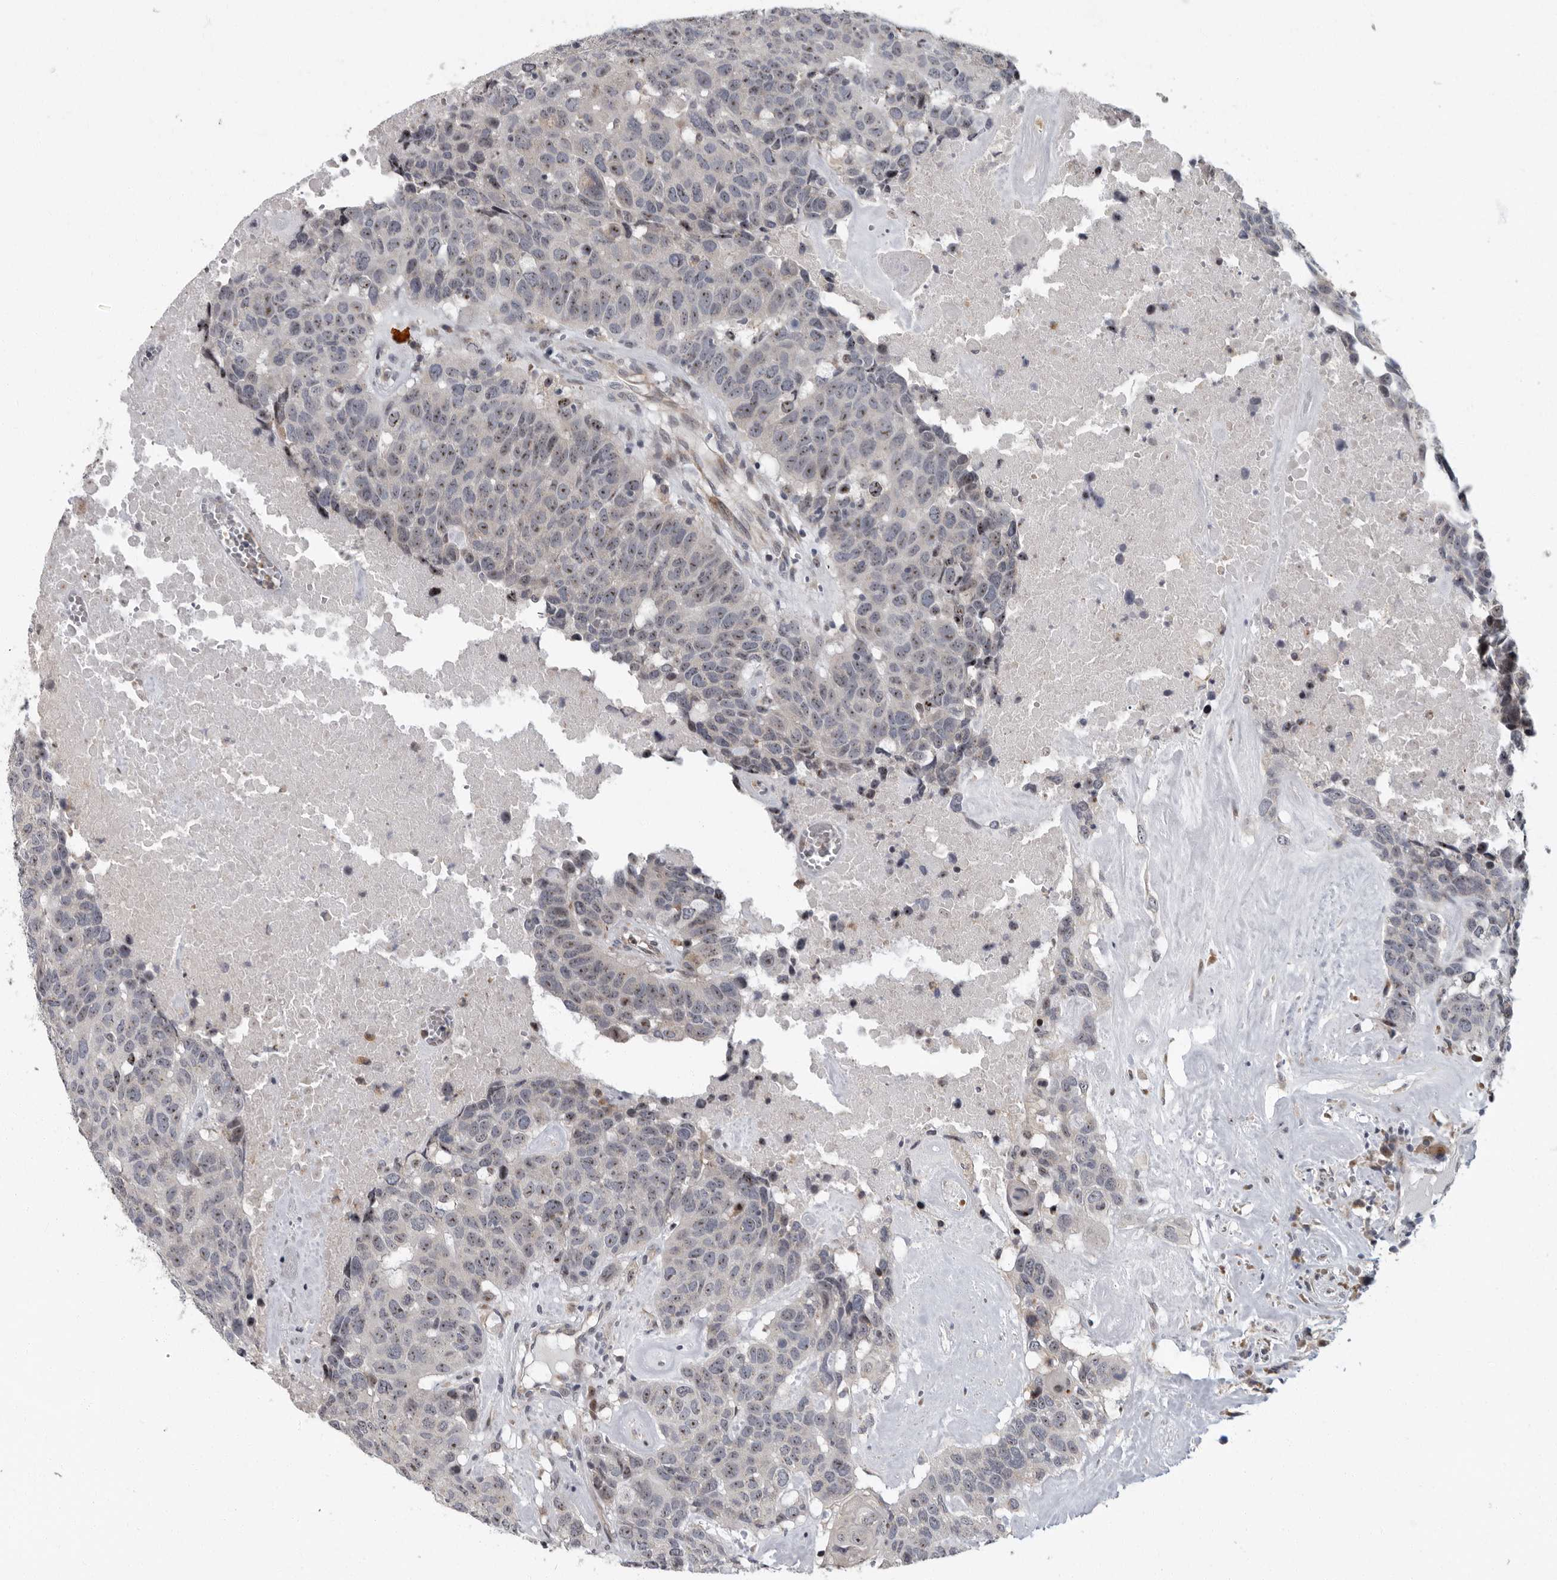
{"staining": {"intensity": "weak", "quantity": "25%-75%", "location": "nuclear"}, "tissue": "head and neck cancer", "cell_type": "Tumor cells", "image_type": "cancer", "snomed": [{"axis": "morphology", "description": "Squamous cell carcinoma, NOS"}, {"axis": "topography", "description": "Head-Neck"}], "caption": "A histopathology image of human head and neck cancer stained for a protein exhibits weak nuclear brown staining in tumor cells.", "gene": "PDCD11", "patient": {"sex": "male", "age": 66}}